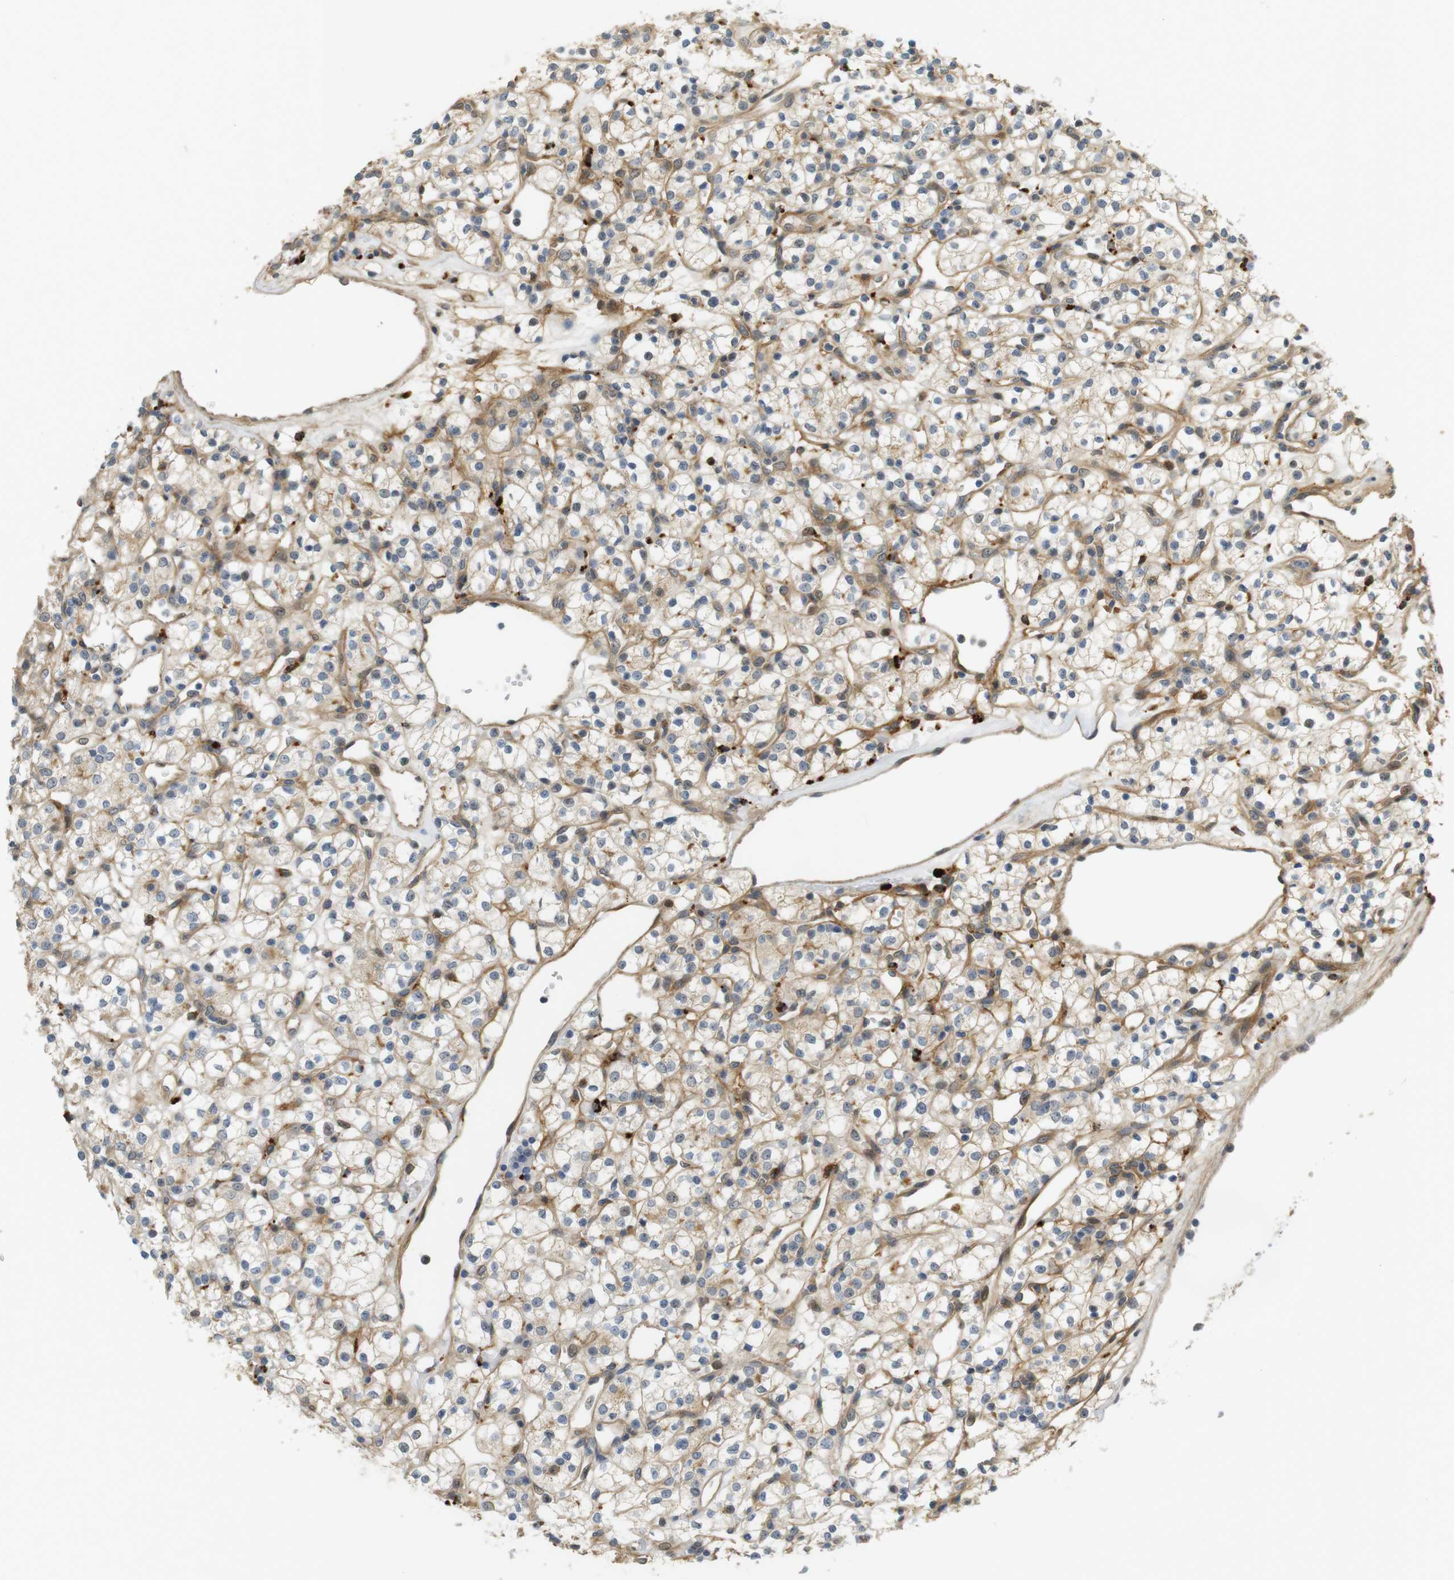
{"staining": {"intensity": "moderate", "quantity": "25%-75%", "location": "cytoplasmic/membranous"}, "tissue": "renal cancer", "cell_type": "Tumor cells", "image_type": "cancer", "snomed": [{"axis": "morphology", "description": "Adenocarcinoma, NOS"}, {"axis": "topography", "description": "Kidney"}], "caption": "There is medium levels of moderate cytoplasmic/membranous staining in tumor cells of adenocarcinoma (renal), as demonstrated by immunohistochemical staining (brown color).", "gene": "TSPAN9", "patient": {"sex": "female", "age": 60}}